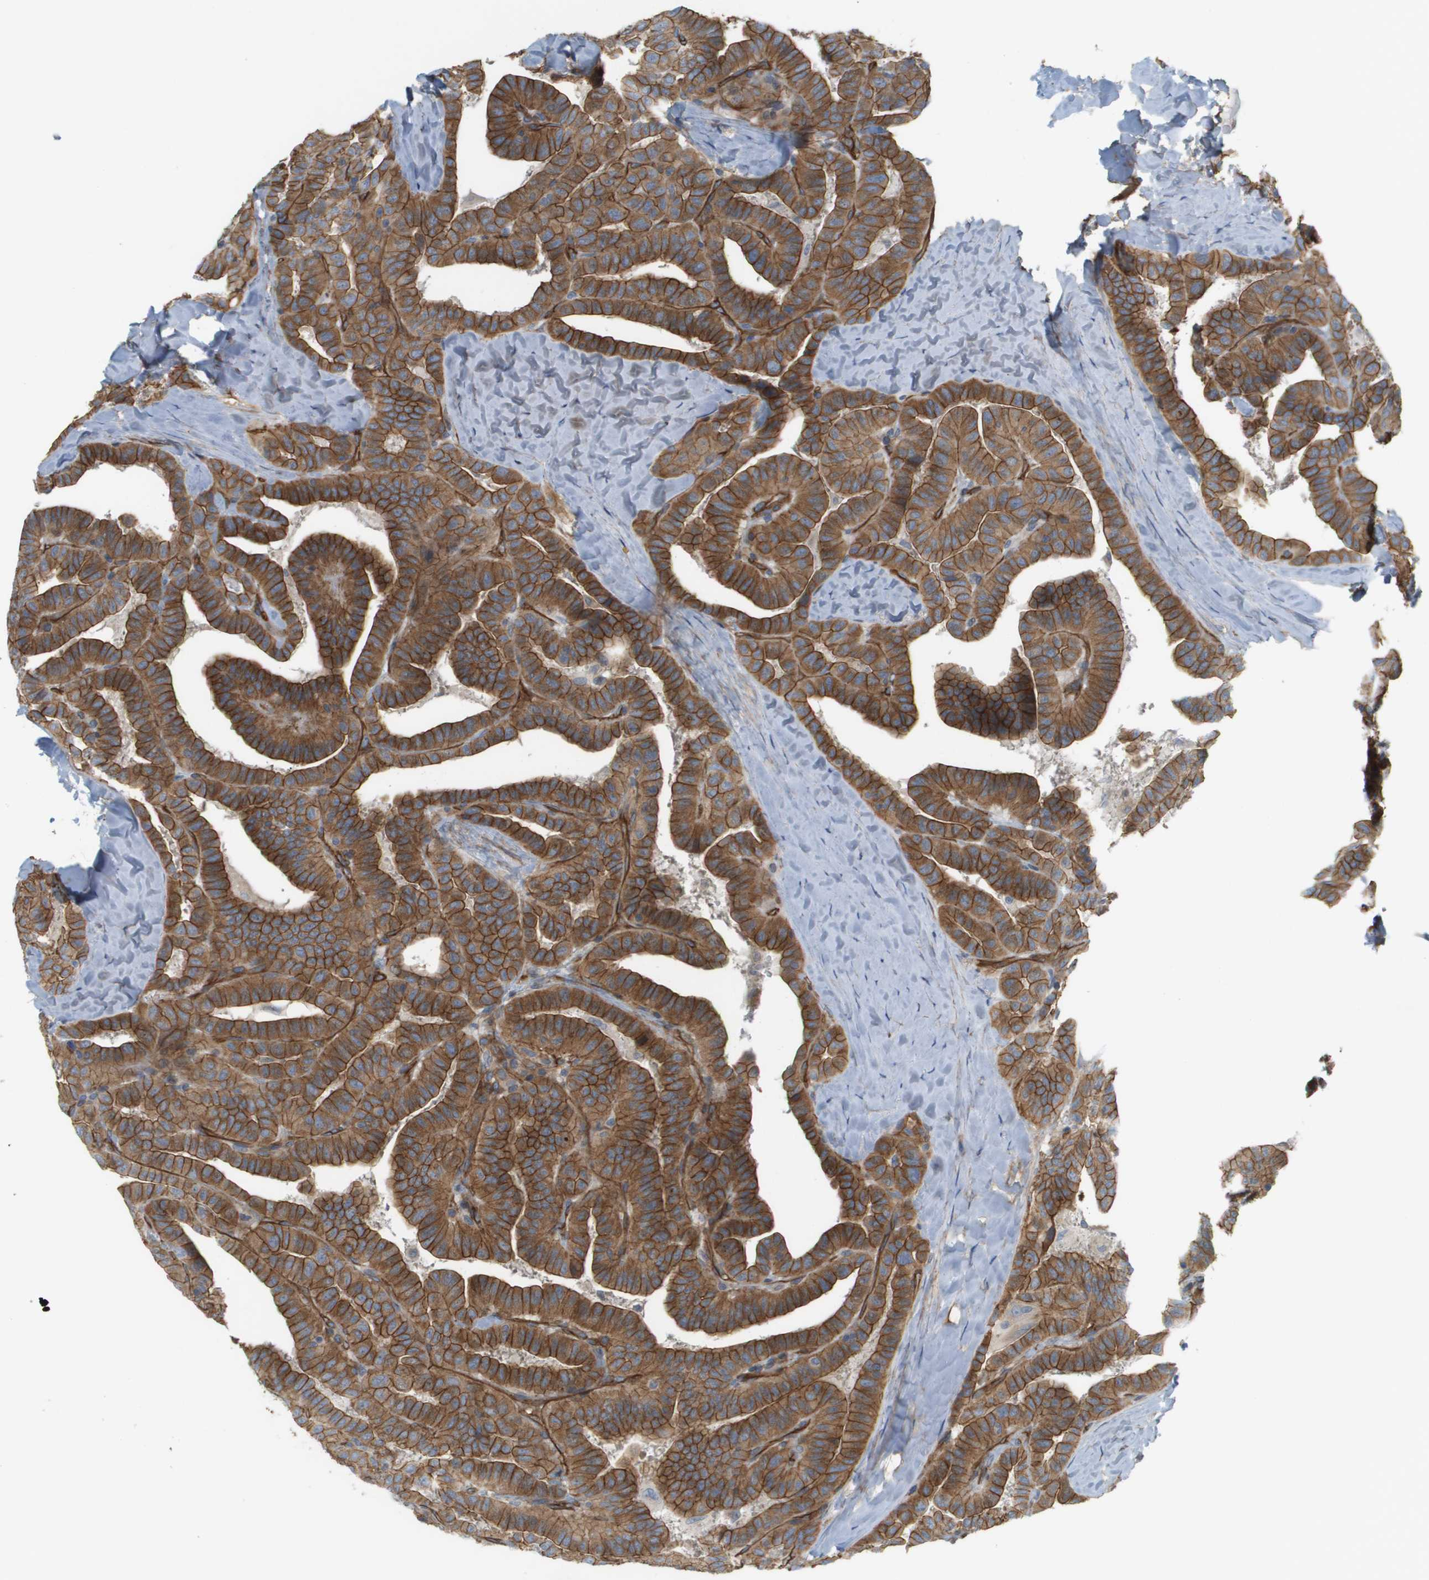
{"staining": {"intensity": "strong", "quantity": ">75%", "location": "cytoplasmic/membranous"}, "tissue": "thyroid cancer", "cell_type": "Tumor cells", "image_type": "cancer", "snomed": [{"axis": "morphology", "description": "Papillary adenocarcinoma, NOS"}, {"axis": "topography", "description": "Thyroid gland"}], "caption": "DAB (3,3'-diaminobenzidine) immunohistochemical staining of thyroid cancer displays strong cytoplasmic/membranous protein expression in approximately >75% of tumor cells. The protein of interest is shown in brown color, while the nuclei are stained blue.", "gene": "SGMS2", "patient": {"sex": "male", "age": 77}}